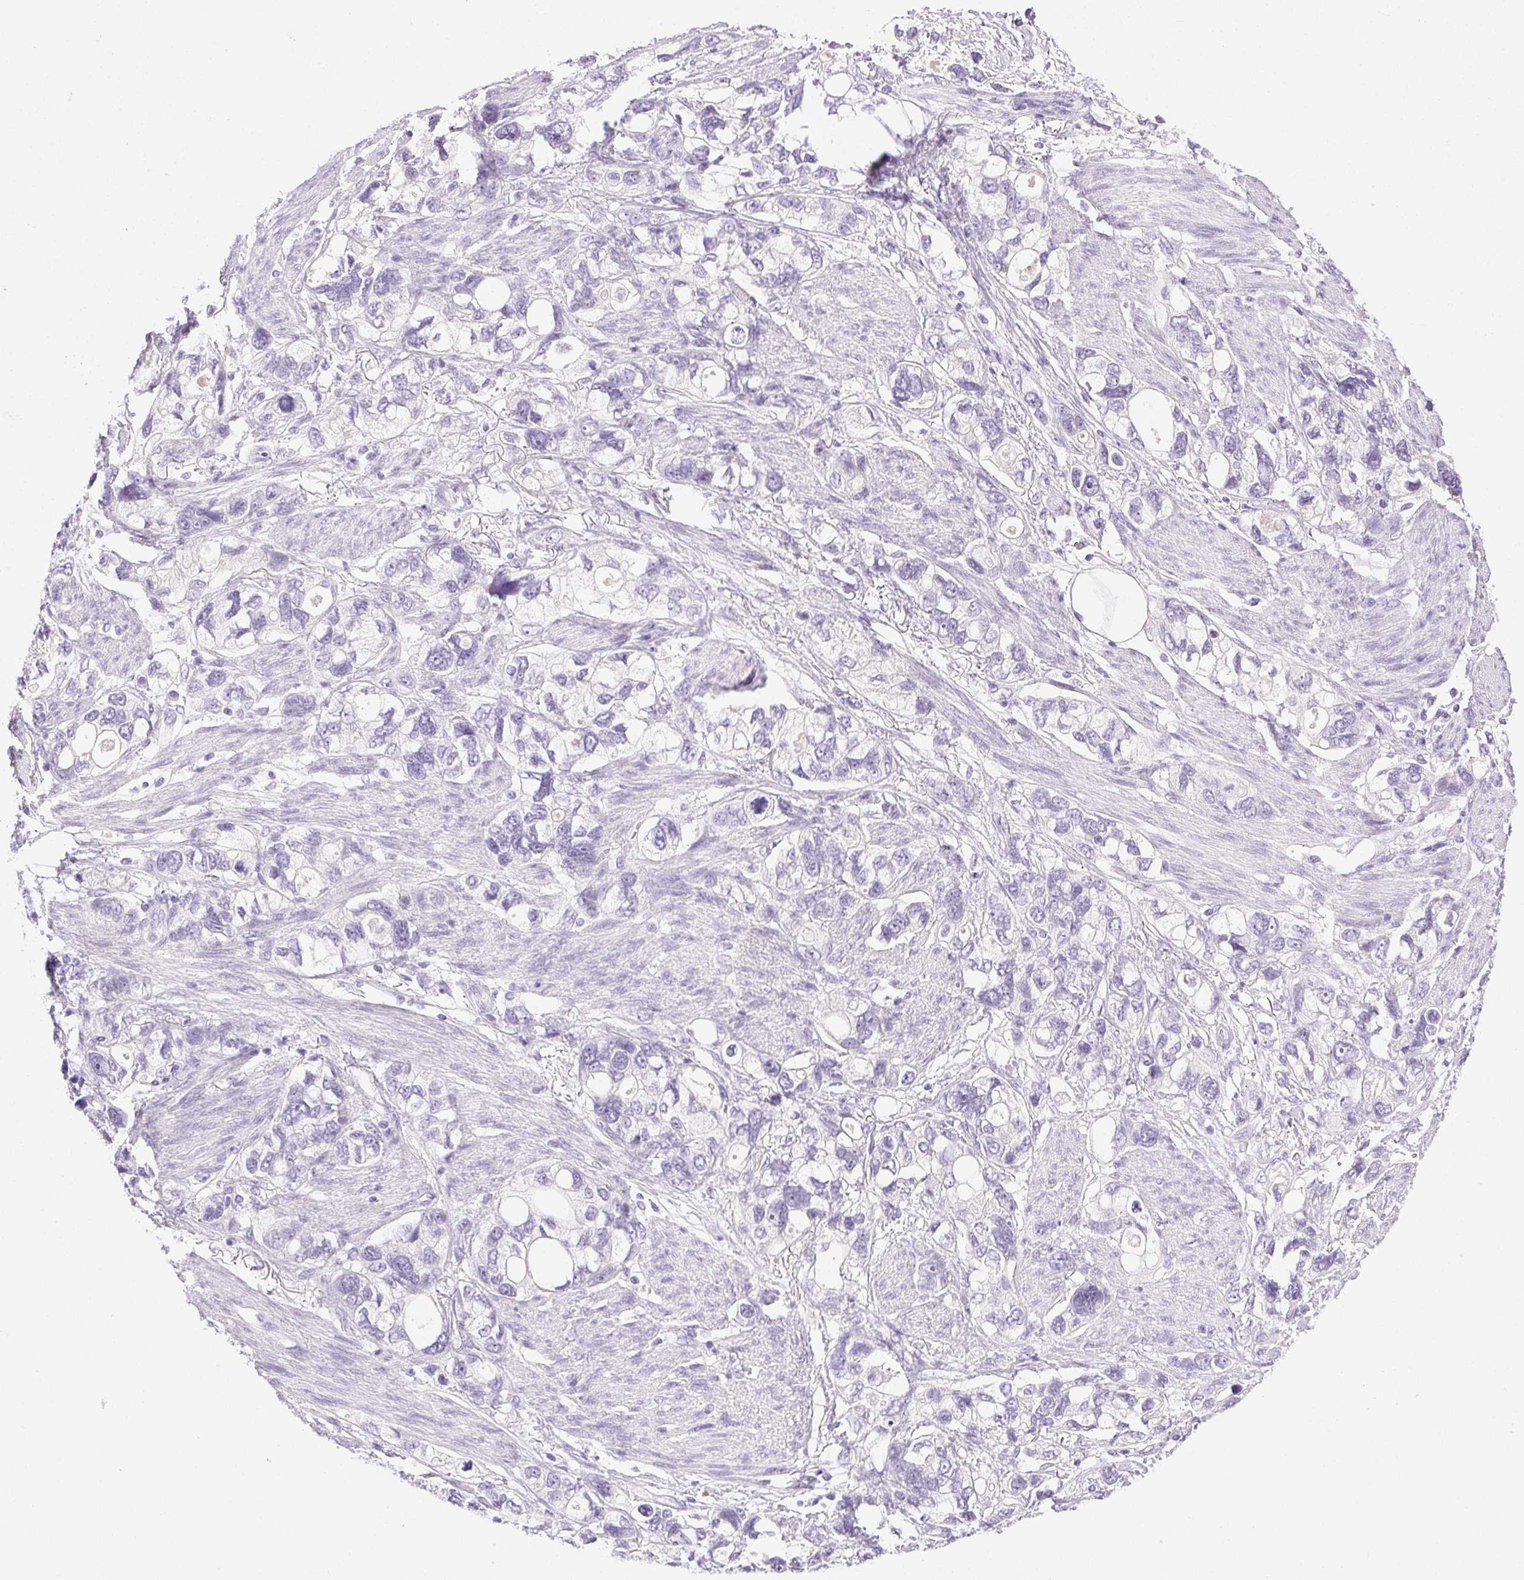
{"staining": {"intensity": "negative", "quantity": "none", "location": "none"}, "tissue": "stomach cancer", "cell_type": "Tumor cells", "image_type": "cancer", "snomed": [{"axis": "morphology", "description": "Adenocarcinoma, NOS"}, {"axis": "topography", "description": "Stomach, upper"}], "caption": "There is no significant staining in tumor cells of adenocarcinoma (stomach). The staining is performed using DAB (3,3'-diaminobenzidine) brown chromogen with nuclei counter-stained in using hematoxylin.", "gene": "C20orf85", "patient": {"sex": "female", "age": 81}}